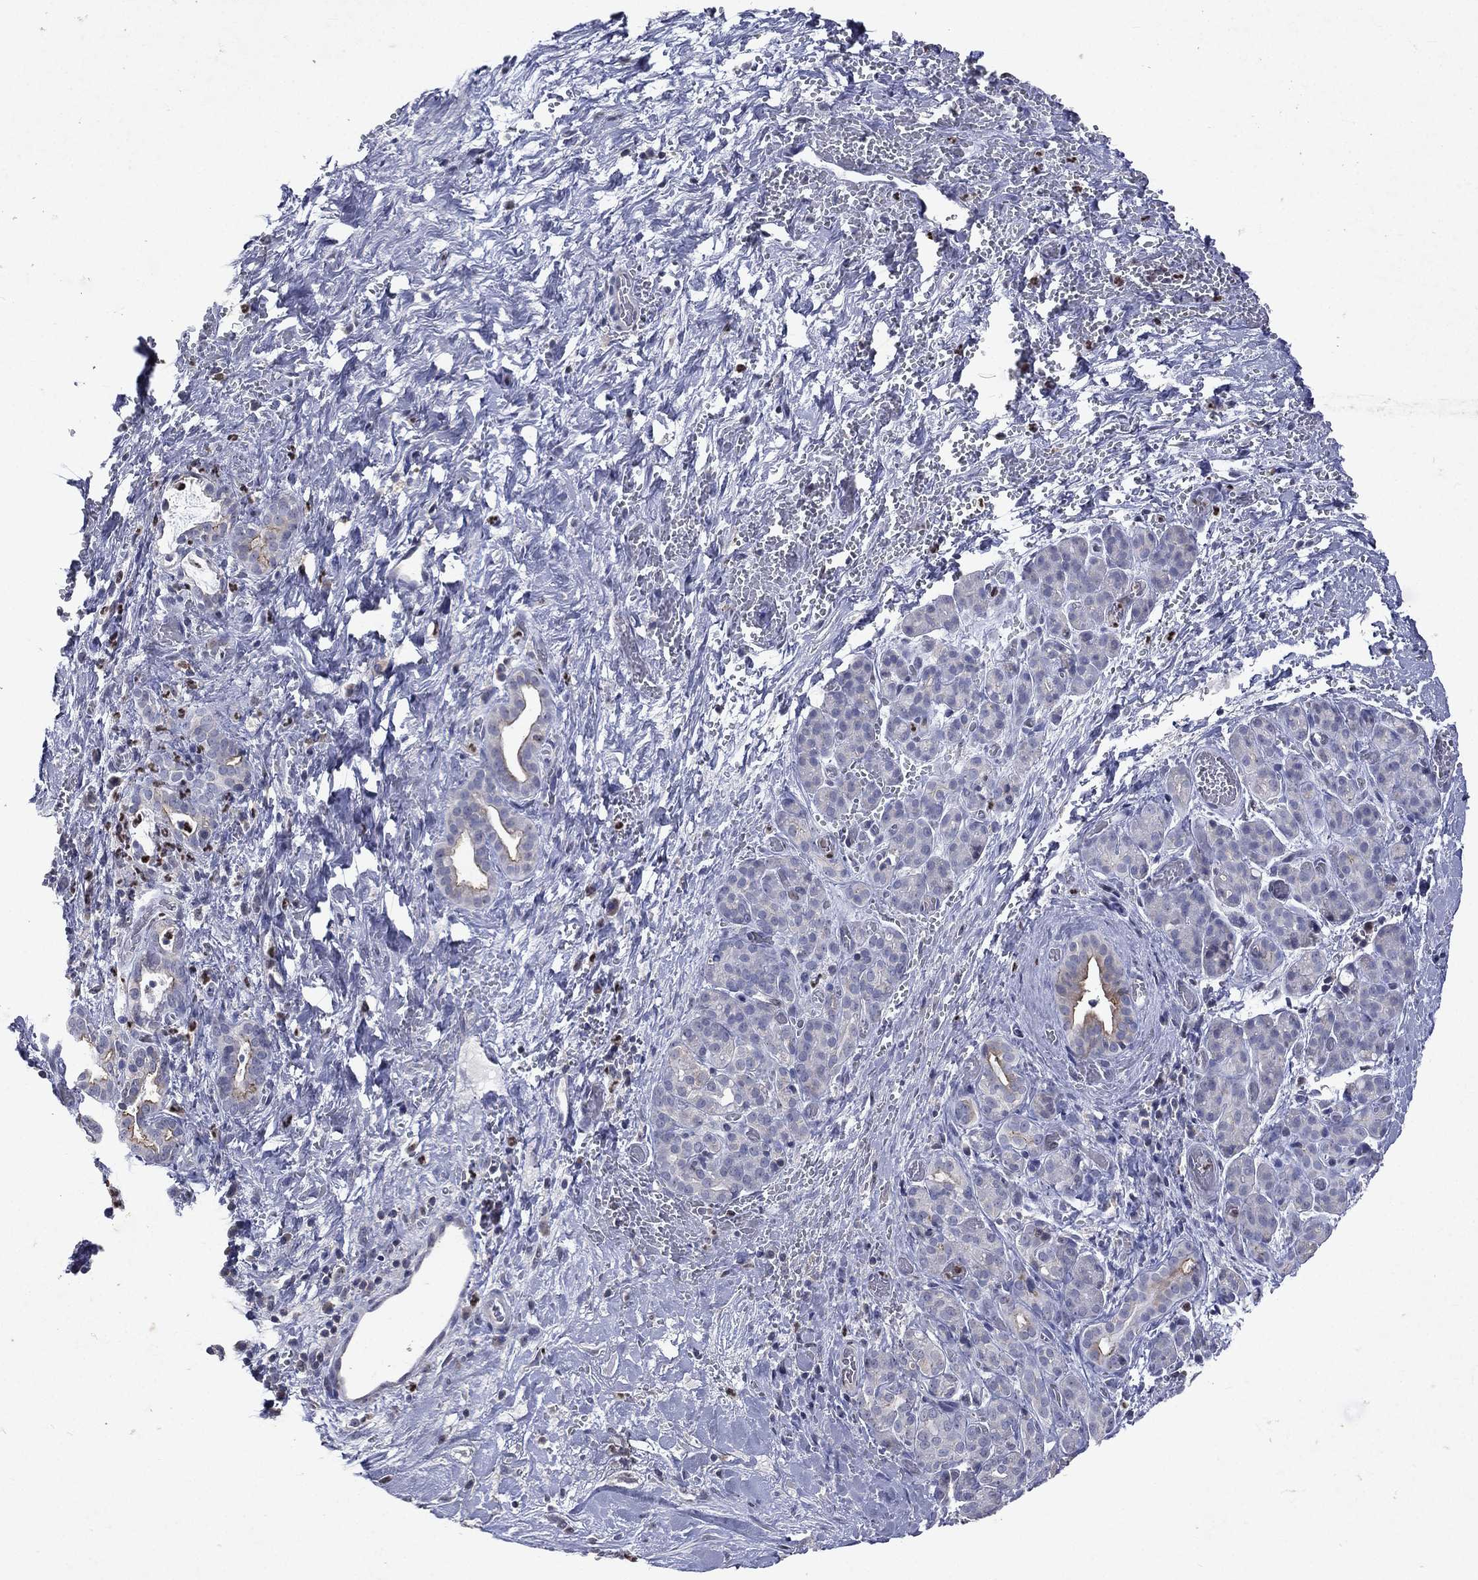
{"staining": {"intensity": "strong", "quantity": "<25%", "location": "cytoplasmic/membranous"}, "tissue": "pancreatic cancer", "cell_type": "Tumor cells", "image_type": "cancer", "snomed": [{"axis": "morphology", "description": "Adenocarcinoma, NOS"}, {"axis": "topography", "description": "Pancreas"}], "caption": "Strong cytoplasmic/membranous positivity for a protein is present in approximately <25% of tumor cells of pancreatic adenocarcinoma using immunohistochemistry (IHC).", "gene": "SLC34A2", "patient": {"sex": "male", "age": 44}}